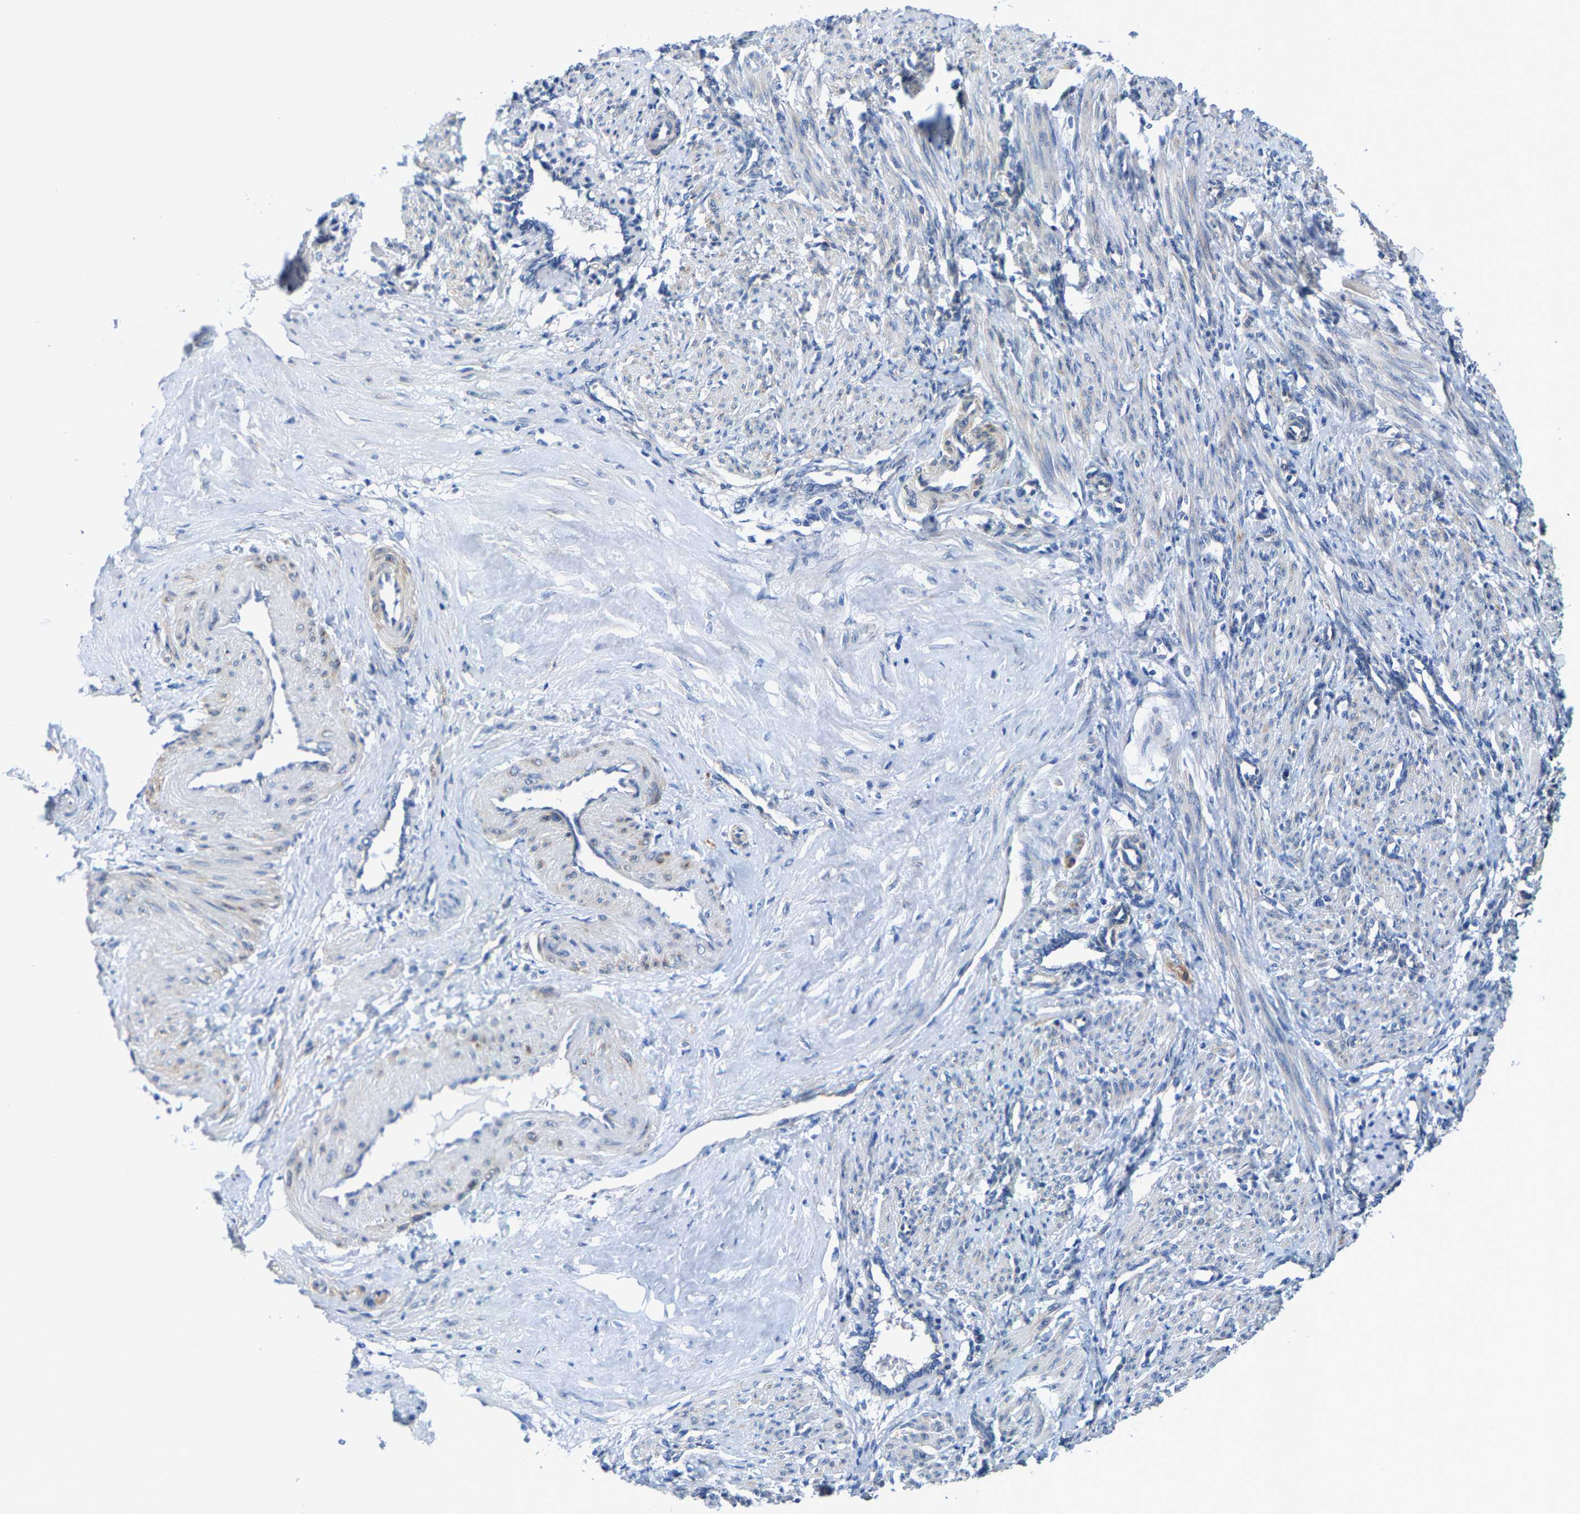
{"staining": {"intensity": "negative", "quantity": "none", "location": "none"}, "tissue": "smooth muscle", "cell_type": "Smooth muscle cells", "image_type": "normal", "snomed": [{"axis": "morphology", "description": "Normal tissue, NOS"}, {"axis": "topography", "description": "Endometrium"}], "caption": "IHC histopathology image of benign smooth muscle stained for a protein (brown), which displays no staining in smooth muscle cells. (Brightfield microscopy of DAB immunohistochemistry at high magnification).", "gene": "DSCAM", "patient": {"sex": "female", "age": 33}}